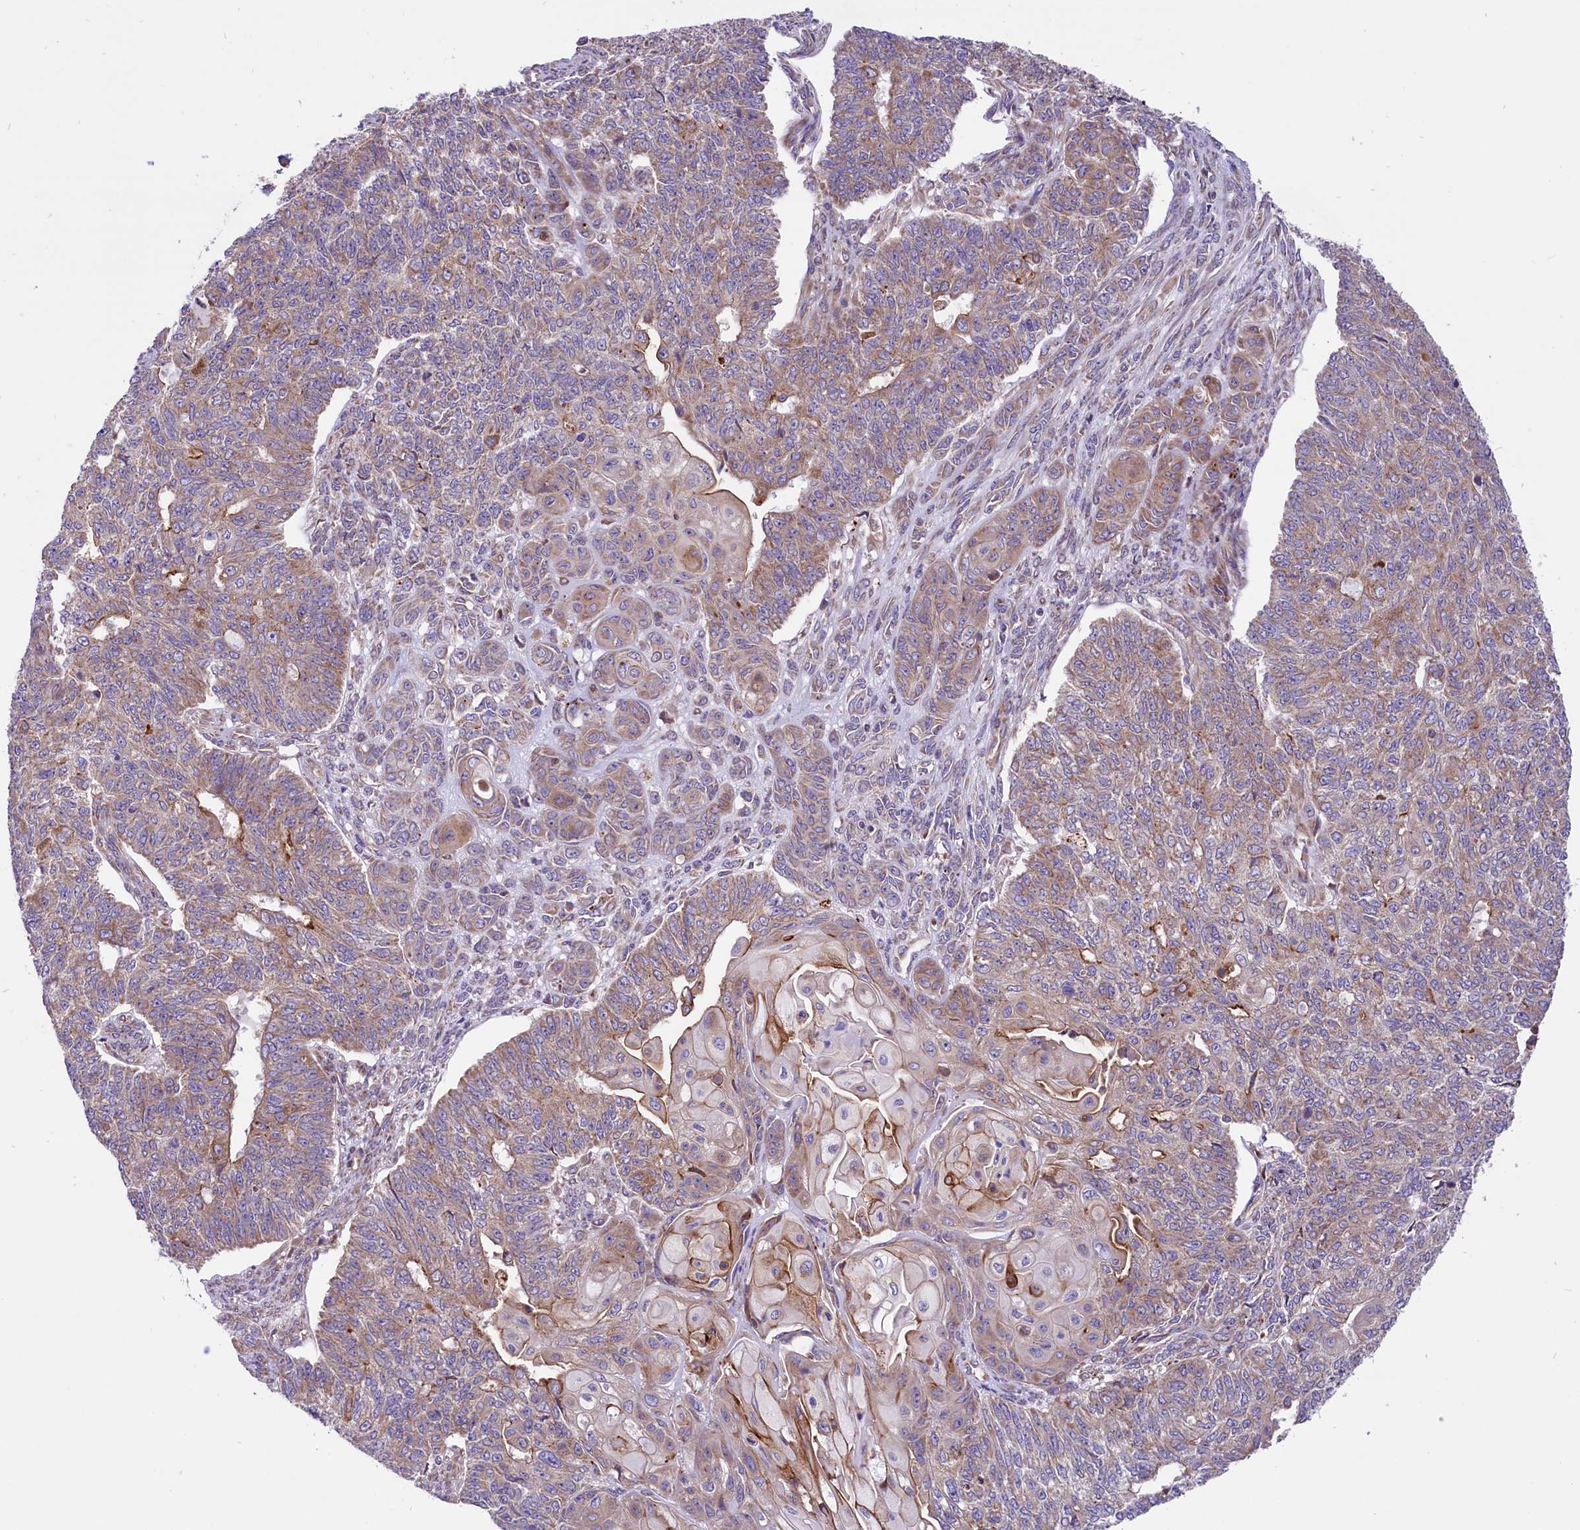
{"staining": {"intensity": "weak", "quantity": "25%-75%", "location": "cytoplasmic/membranous"}, "tissue": "endometrial cancer", "cell_type": "Tumor cells", "image_type": "cancer", "snomed": [{"axis": "morphology", "description": "Adenocarcinoma, NOS"}, {"axis": "topography", "description": "Endometrium"}], "caption": "Immunohistochemistry histopathology image of neoplastic tissue: endometrial adenocarcinoma stained using IHC reveals low levels of weak protein expression localized specifically in the cytoplasmic/membranous of tumor cells, appearing as a cytoplasmic/membranous brown color.", "gene": "PTPRU", "patient": {"sex": "female", "age": 32}}